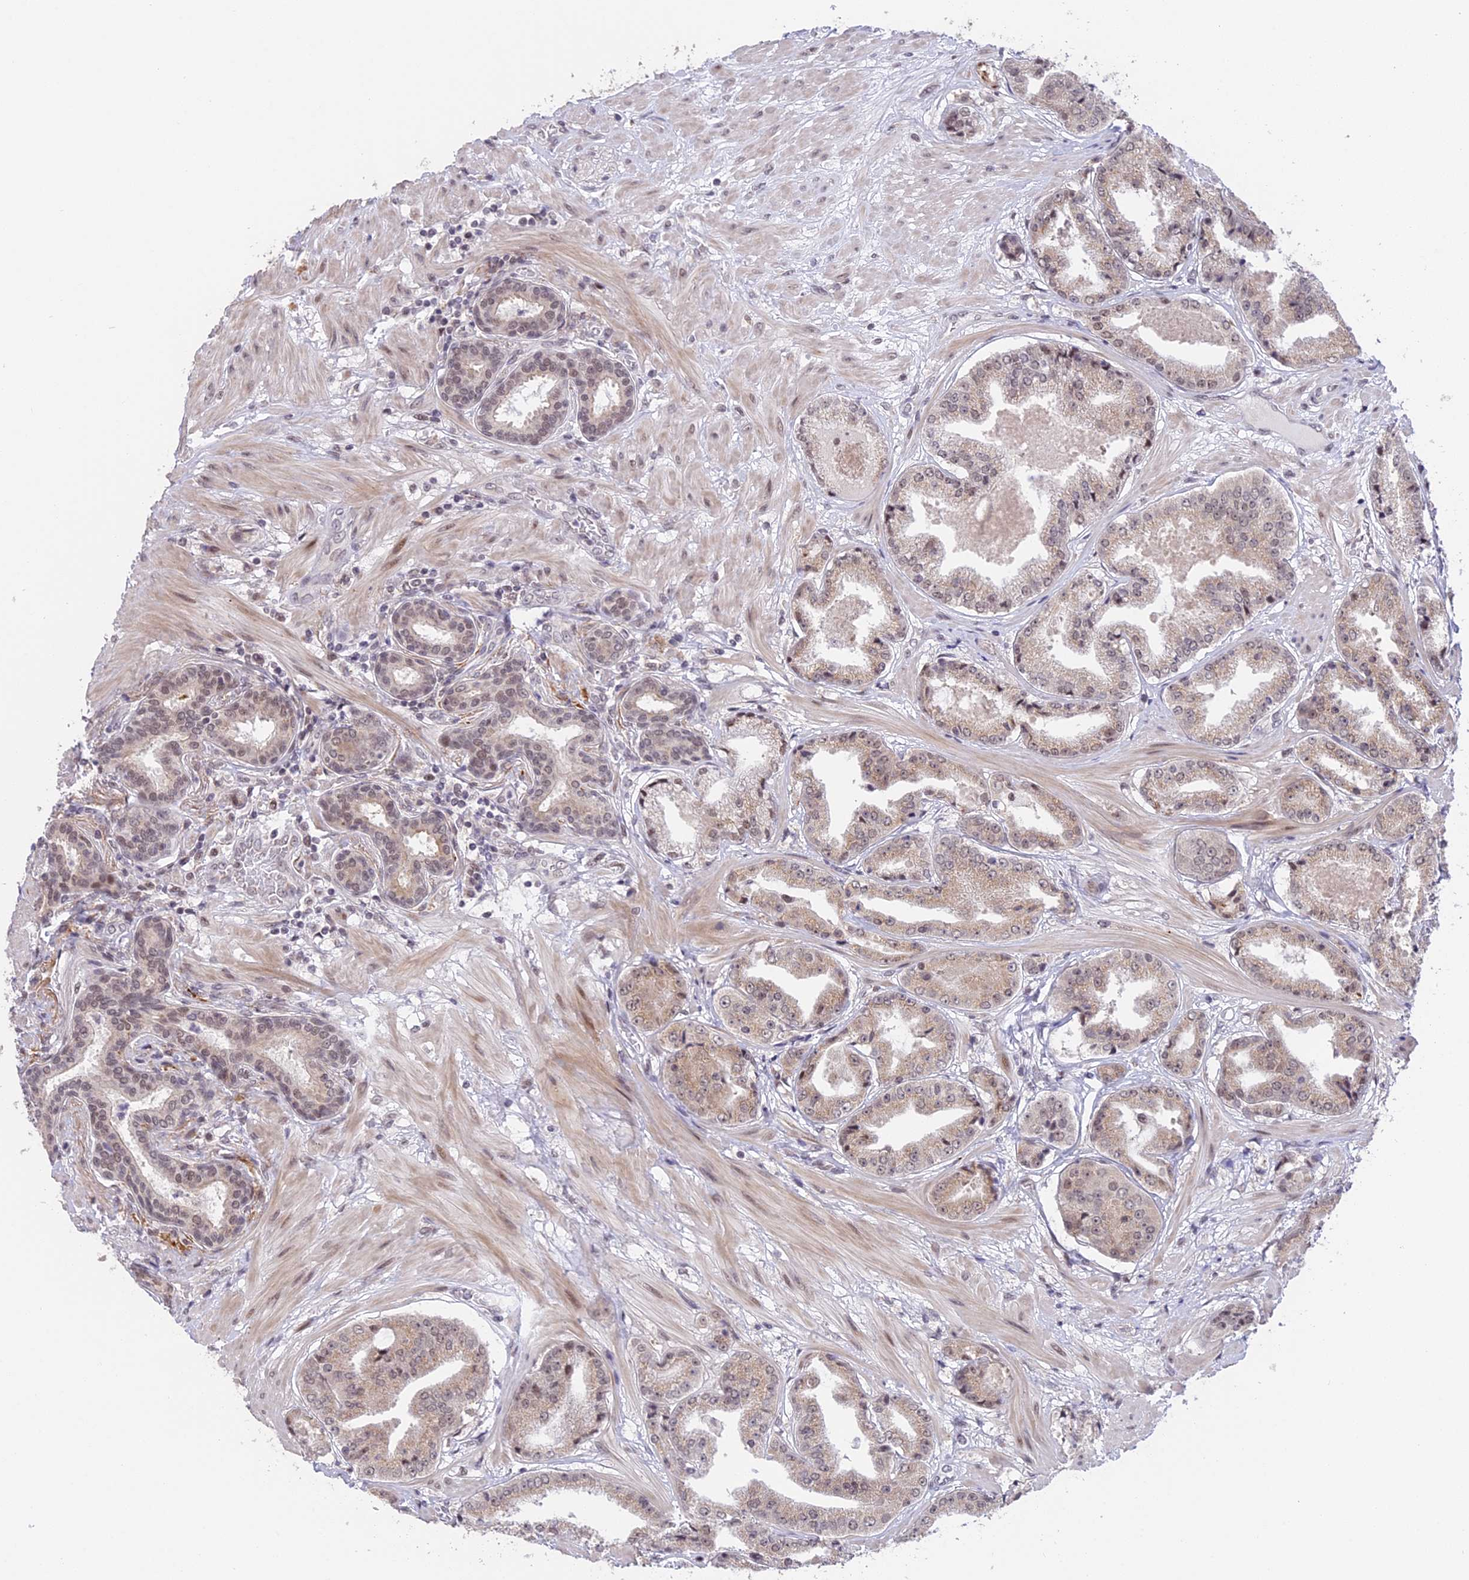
{"staining": {"intensity": "weak", "quantity": "<25%", "location": "cytoplasmic/membranous"}, "tissue": "prostate cancer", "cell_type": "Tumor cells", "image_type": "cancer", "snomed": [{"axis": "morphology", "description": "Adenocarcinoma, High grade"}, {"axis": "topography", "description": "Prostate"}], "caption": "High power microscopy histopathology image of an immunohistochemistry (IHC) micrograph of adenocarcinoma (high-grade) (prostate), revealing no significant expression in tumor cells.", "gene": "POLR2C", "patient": {"sex": "male", "age": 63}}